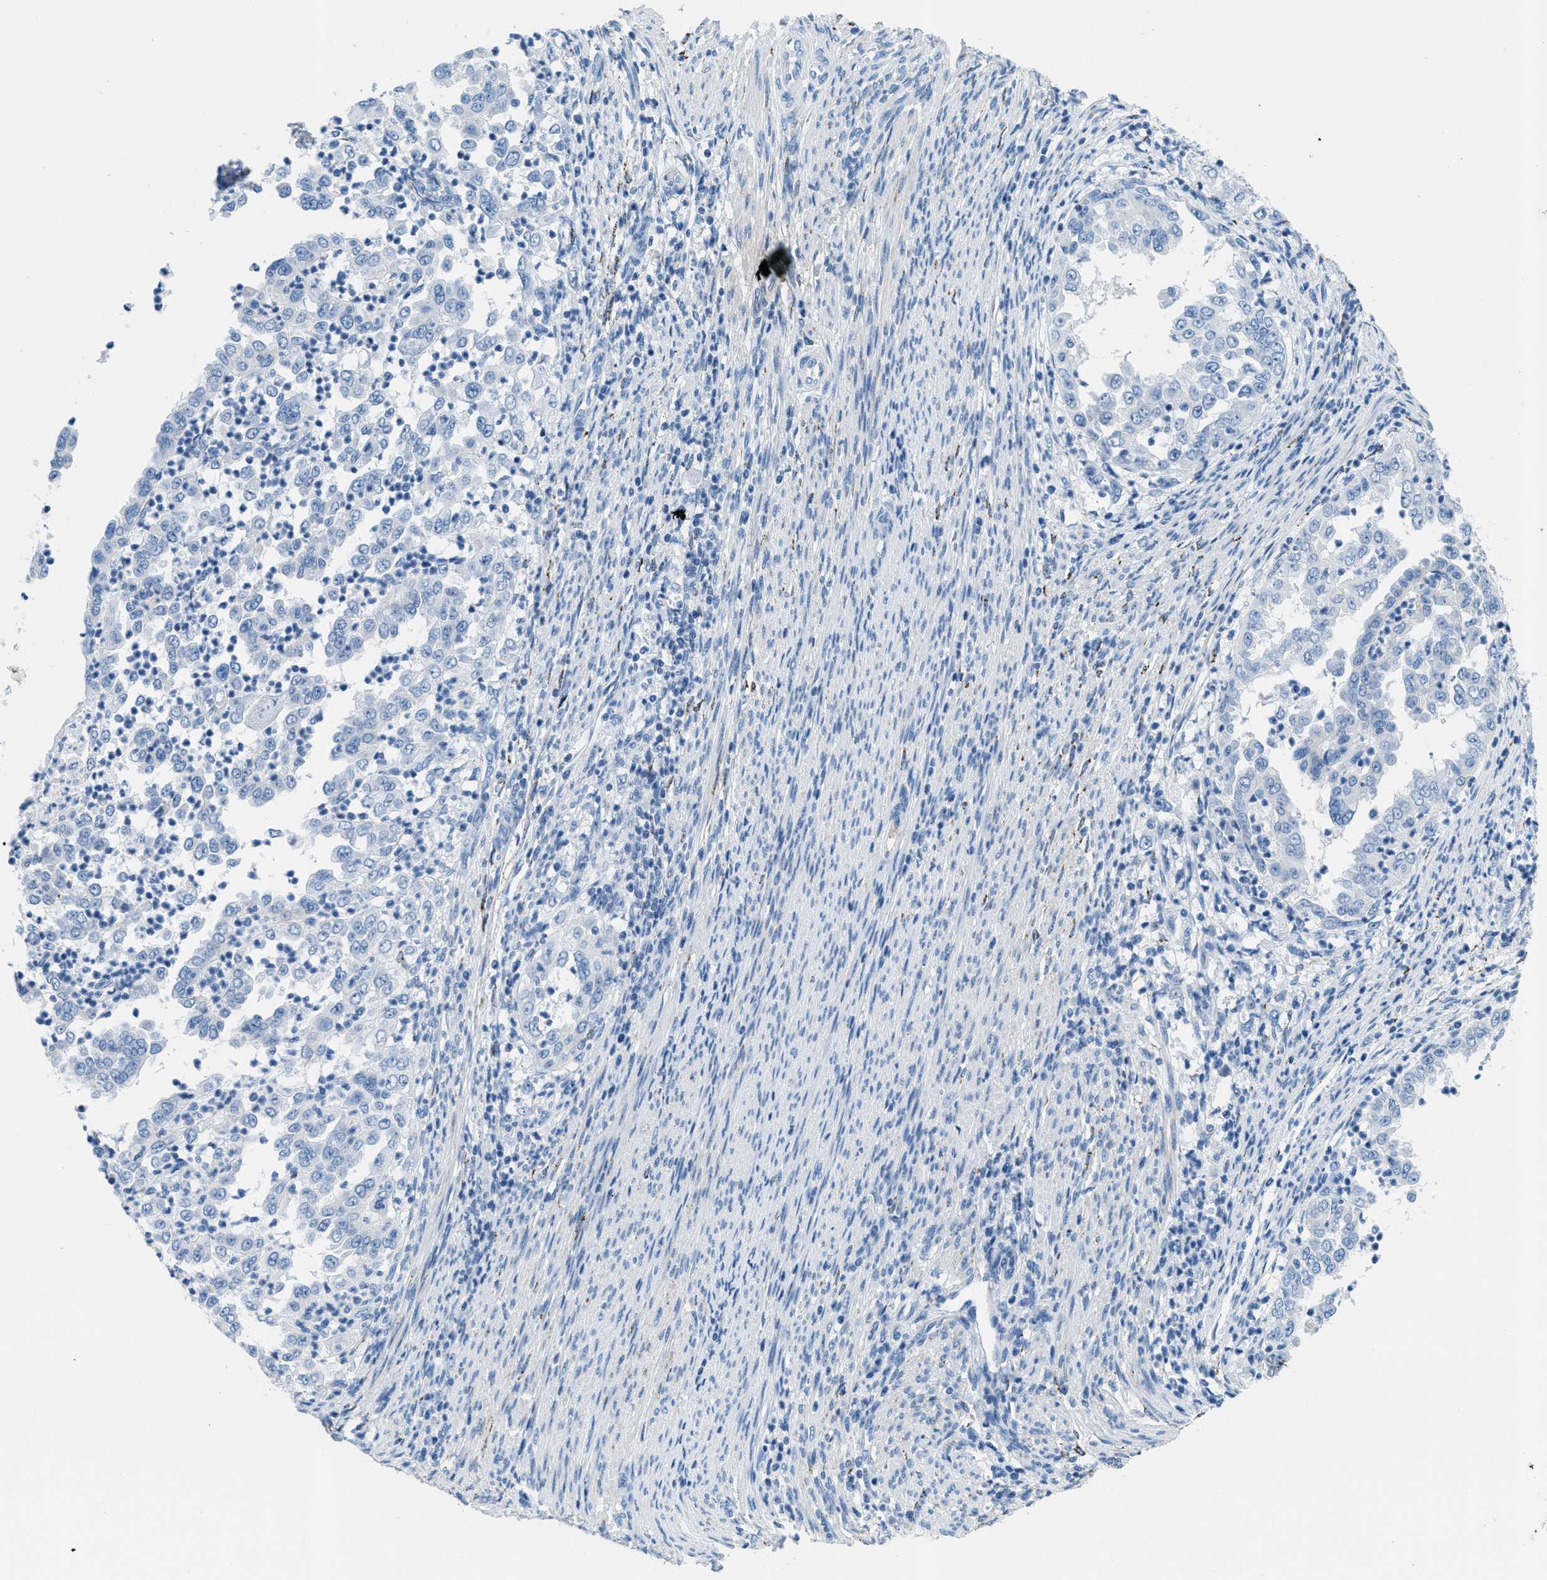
{"staining": {"intensity": "negative", "quantity": "none", "location": "none"}, "tissue": "endometrial cancer", "cell_type": "Tumor cells", "image_type": "cancer", "snomed": [{"axis": "morphology", "description": "Adenocarcinoma, NOS"}, {"axis": "topography", "description": "Endometrium"}], "caption": "High power microscopy image of an immunohistochemistry (IHC) photomicrograph of endometrial cancer (adenocarcinoma), revealing no significant expression in tumor cells.", "gene": "MGARP", "patient": {"sex": "female", "age": 85}}